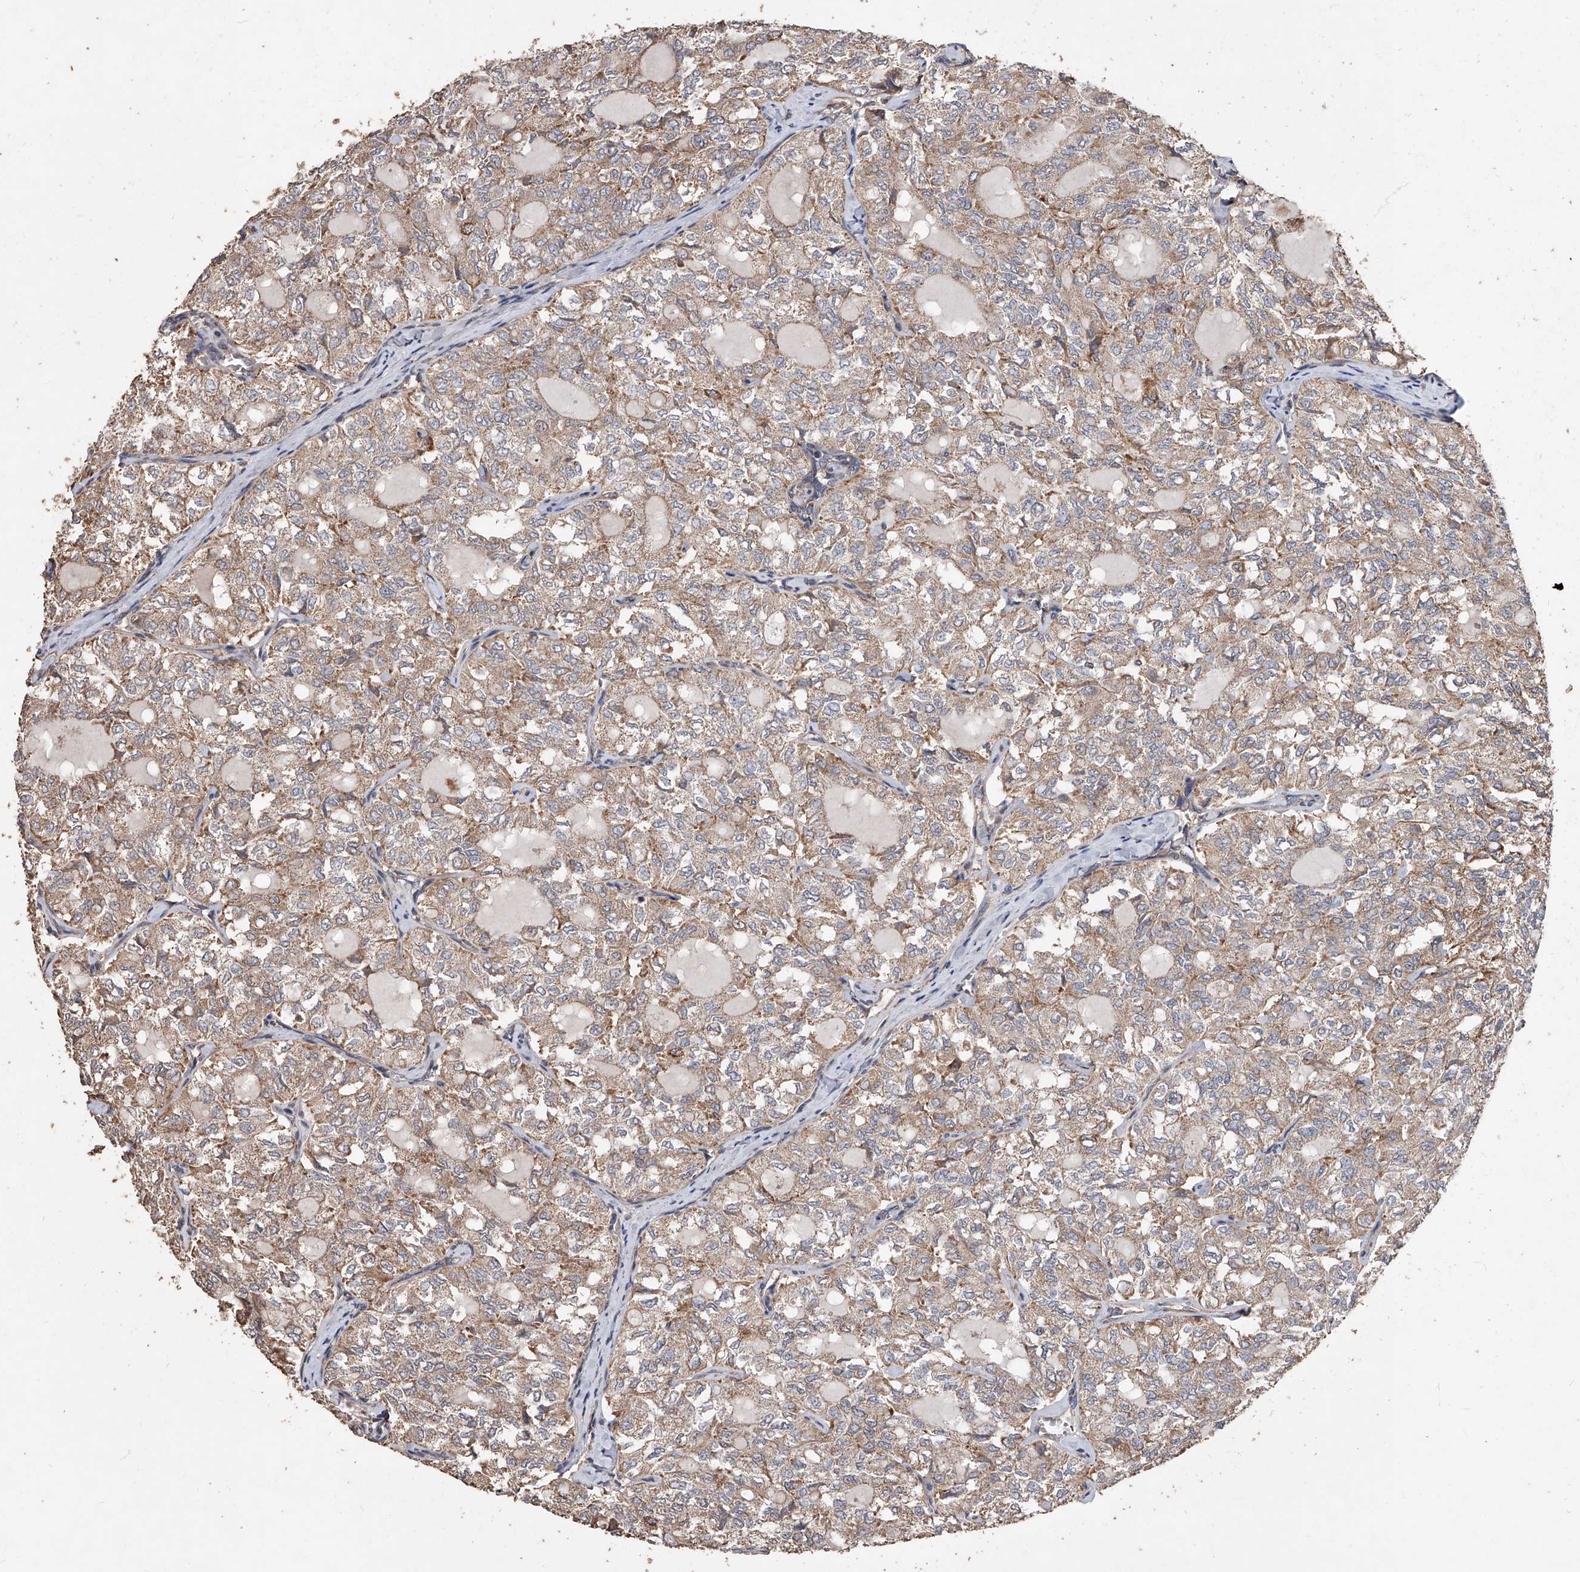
{"staining": {"intensity": "moderate", "quantity": ">75%", "location": "cytoplasmic/membranous"}, "tissue": "thyroid cancer", "cell_type": "Tumor cells", "image_type": "cancer", "snomed": [{"axis": "morphology", "description": "Follicular adenoma carcinoma, NOS"}, {"axis": "topography", "description": "Thyroid gland"}], "caption": "Thyroid cancer stained with a protein marker shows moderate staining in tumor cells.", "gene": "LTV1", "patient": {"sex": "male", "age": 75}}